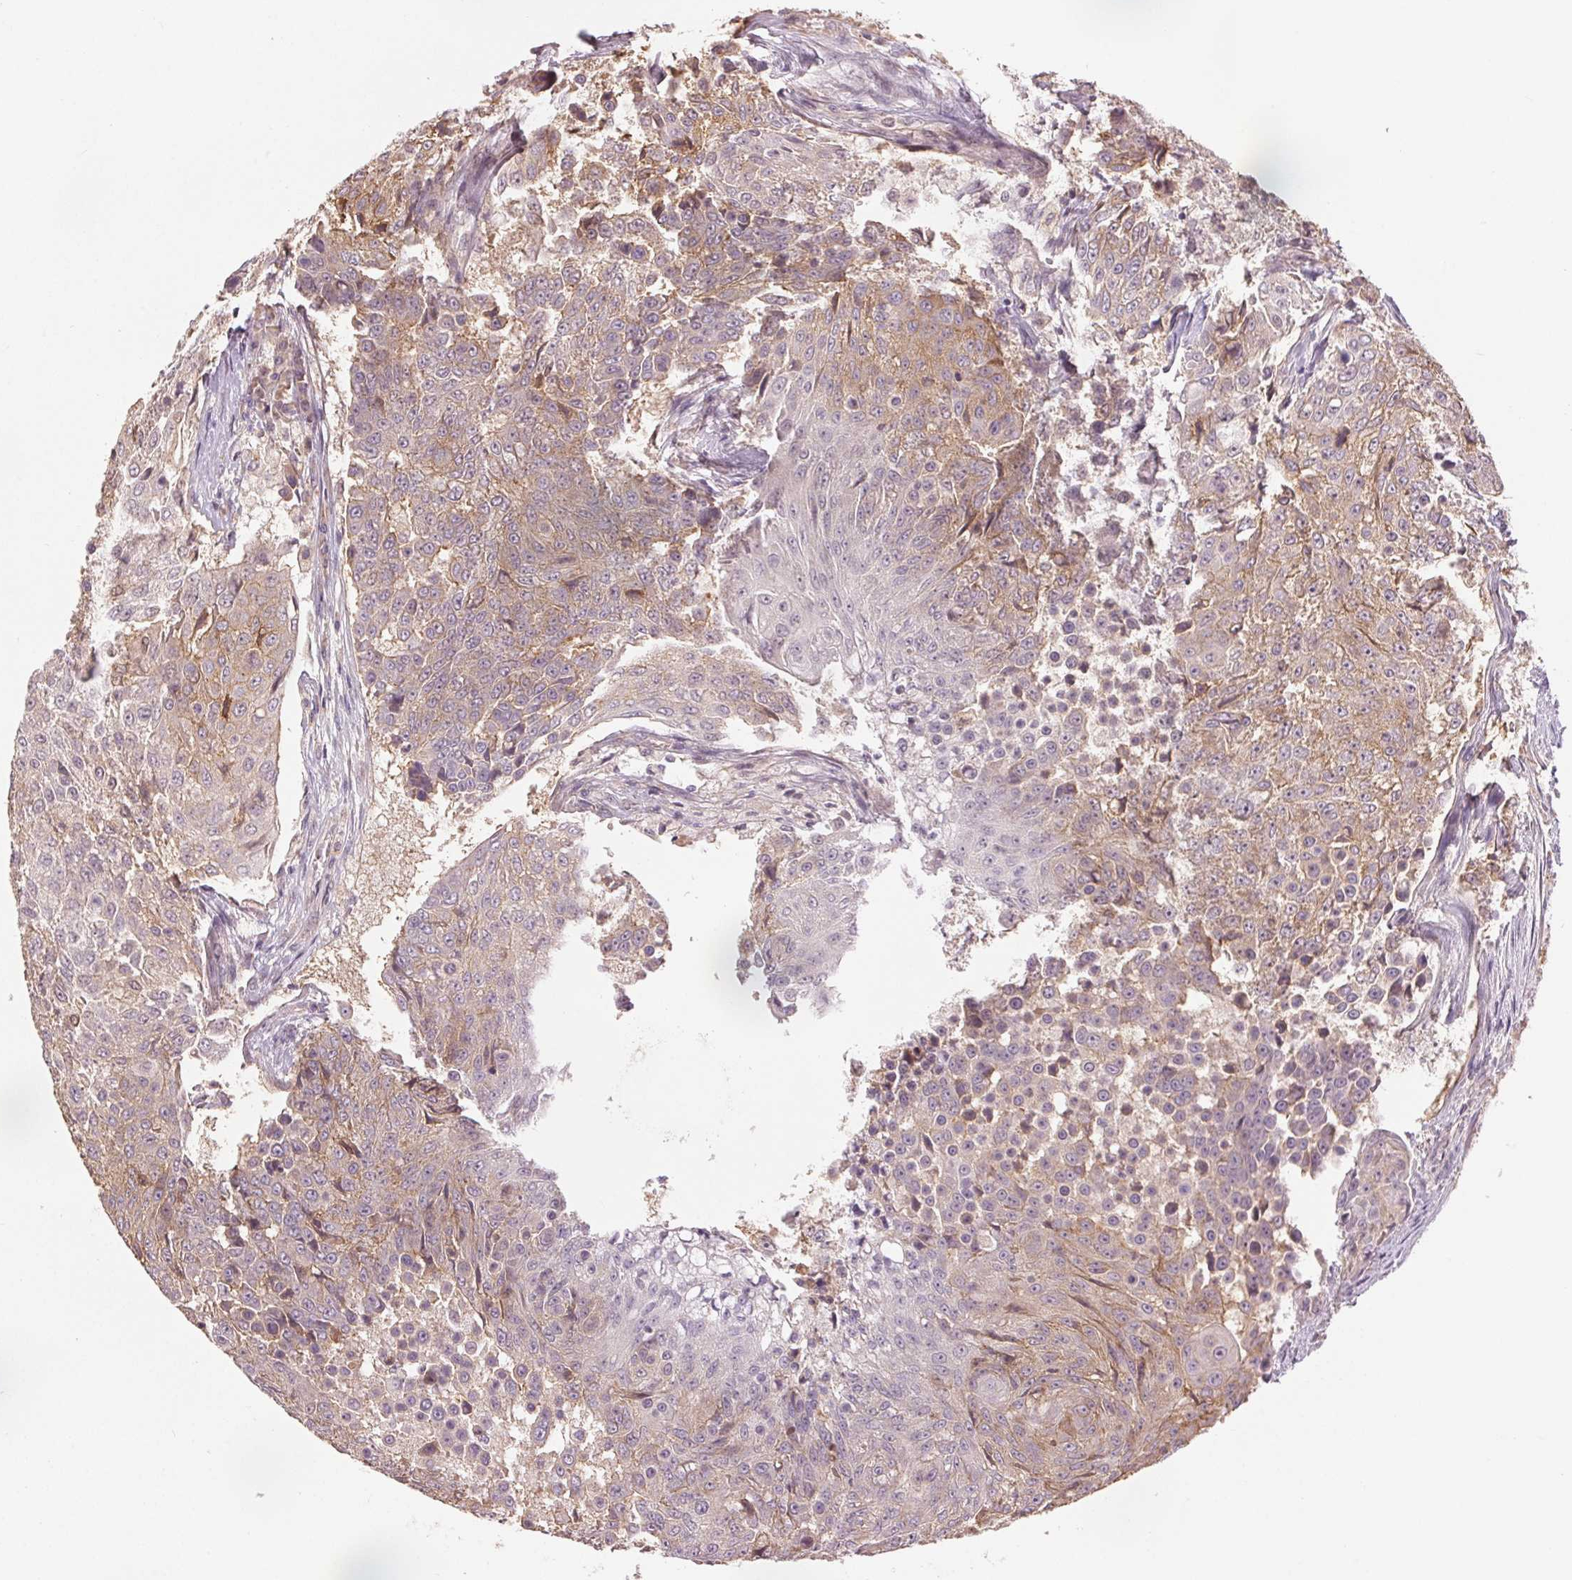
{"staining": {"intensity": "weak", "quantity": ">75%", "location": "cytoplasmic/membranous"}, "tissue": "urothelial cancer", "cell_type": "Tumor cells", "image_type": "cancer", "snomed": [{"axis": "morphology", "description": "Urothelial carcinoma, High grade"}, {"axis": "topography", "description": "Urinary bladder"}], "caption": "Tumor cells demonstrate low levels of weak cytoplasmic/membranous staining in about >75% of cells in human urothelial cancer.", "gene": "ATP1B3", "patient": {"sex": "female", "age": 63}}